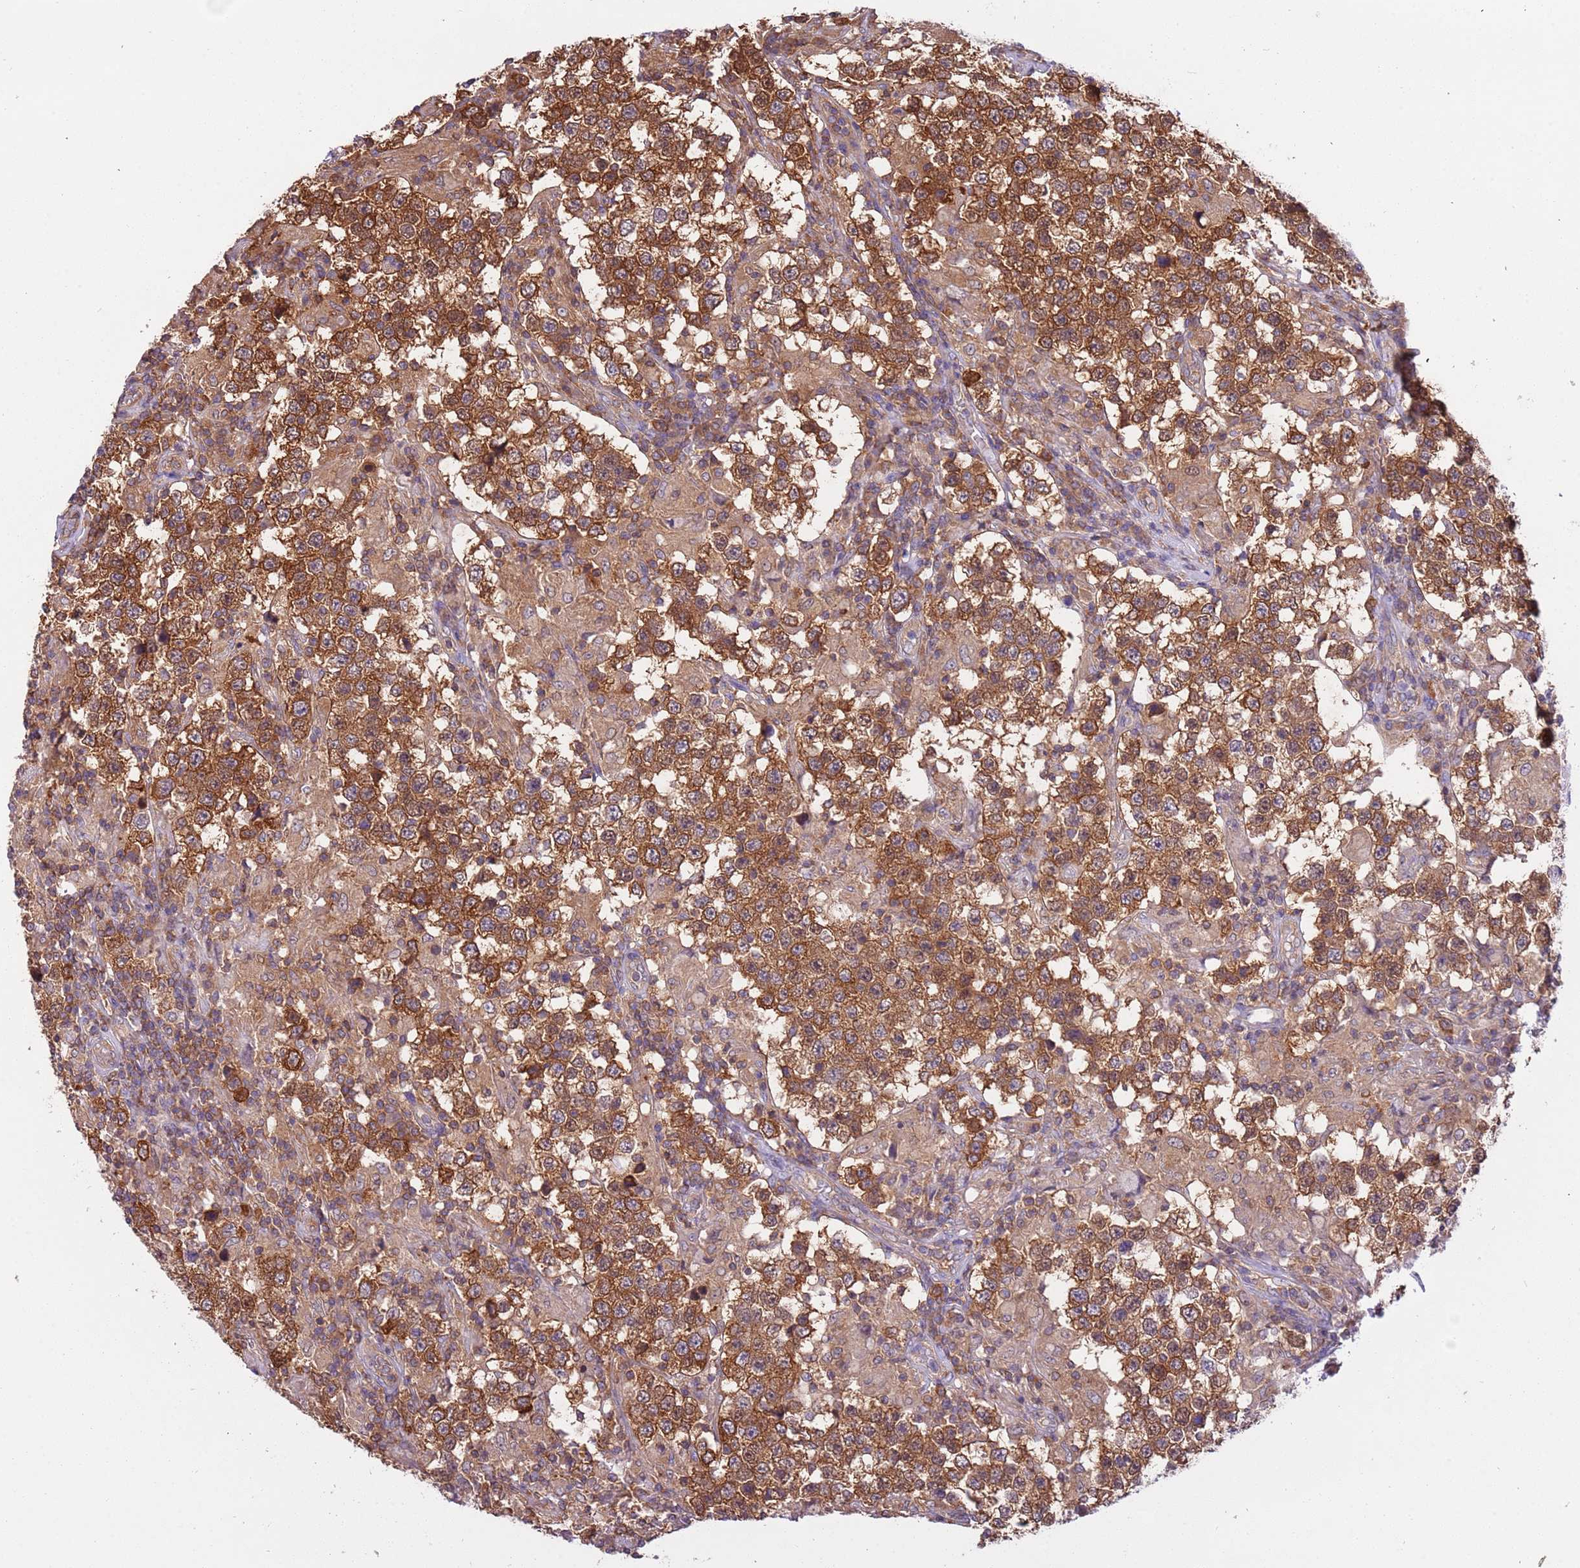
{"staining": {"intensity": "strong", "quantity": ">75%", "location": "cytoplasmic/membranous"}, "tissue": "testis cancer", "cell_type": "Tumor cells", "image_type": "cancer", "snomed": [{"axis": "morphology", "description": "Seminoma, NOS"}, {"axis": "morphology", "description": "Carcinoma, Embryonal, NOS"}, {"axis": "topography", "description": "Testis"}], "caption": "A brown stain highlights strong cytoplasmic/membranous expression of a protein in testis cancer tumor cells.", "gene": "STIP1", "patient": {"sex": "male", "age": 41}}